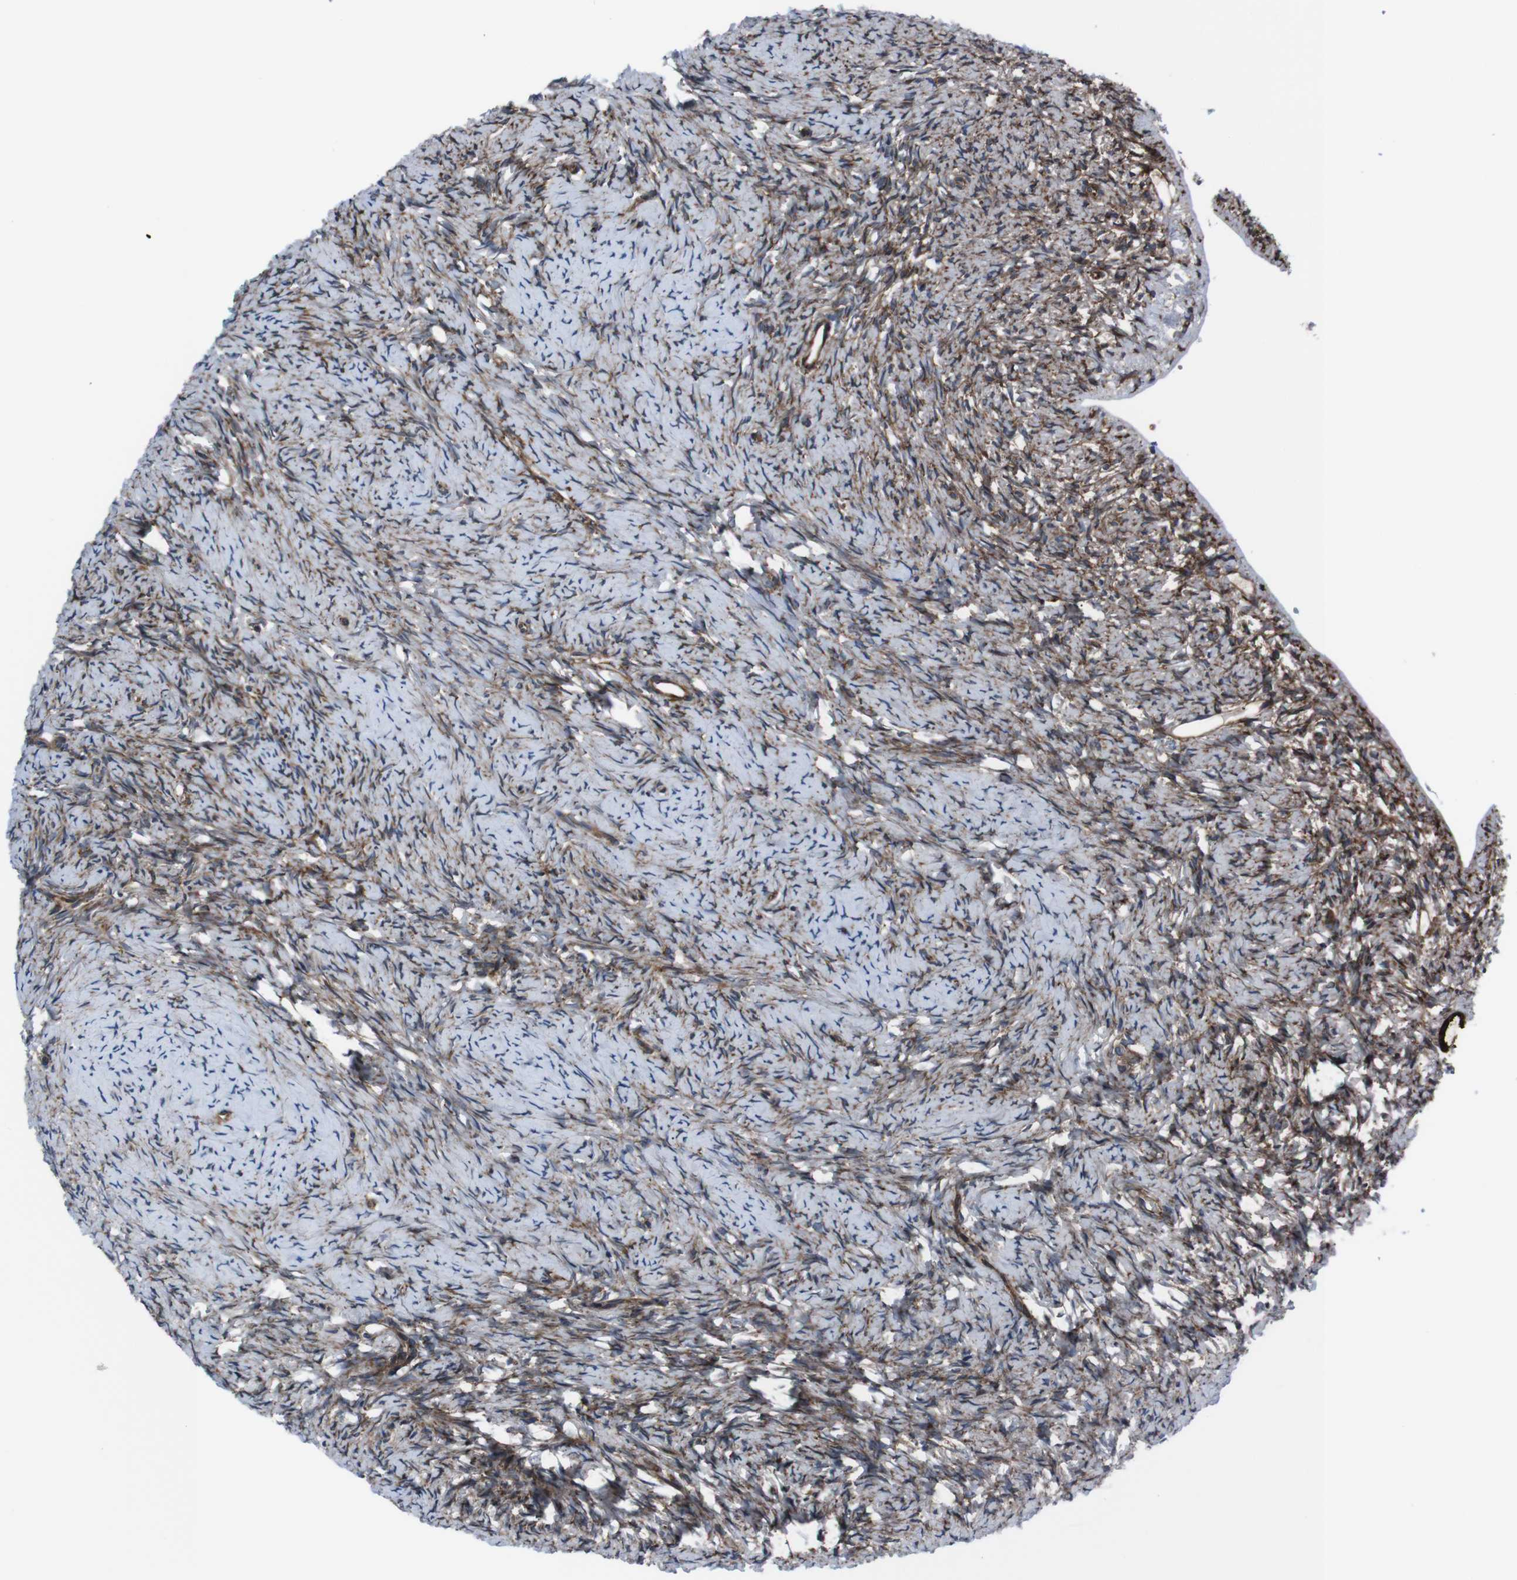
{"staining": {"intensity": "moderate", "quantity": ">75%", "location": "cytoplasmic/membranous"}, "tissue": "ovary", "cell_type": "Ovarian stroma cells", "image_type": "normal", "snomed": [{"axis": "morphology", "description": "Normal tissue, NOS"}, {"axis": "topography", "description": "Ovary"}], "caption": "Ovary stained with DAB IHC demonstrates medium levels of moderate cytoplasmic/membranous staining in about >75% of ovarian stroma cells. (DAB (3,3'-diaminobenzidine) = brown stain, brightfield microscopy at high magnification).", "gene": "EIF4A2", "patient": {"sex": "female", "age": 33}}